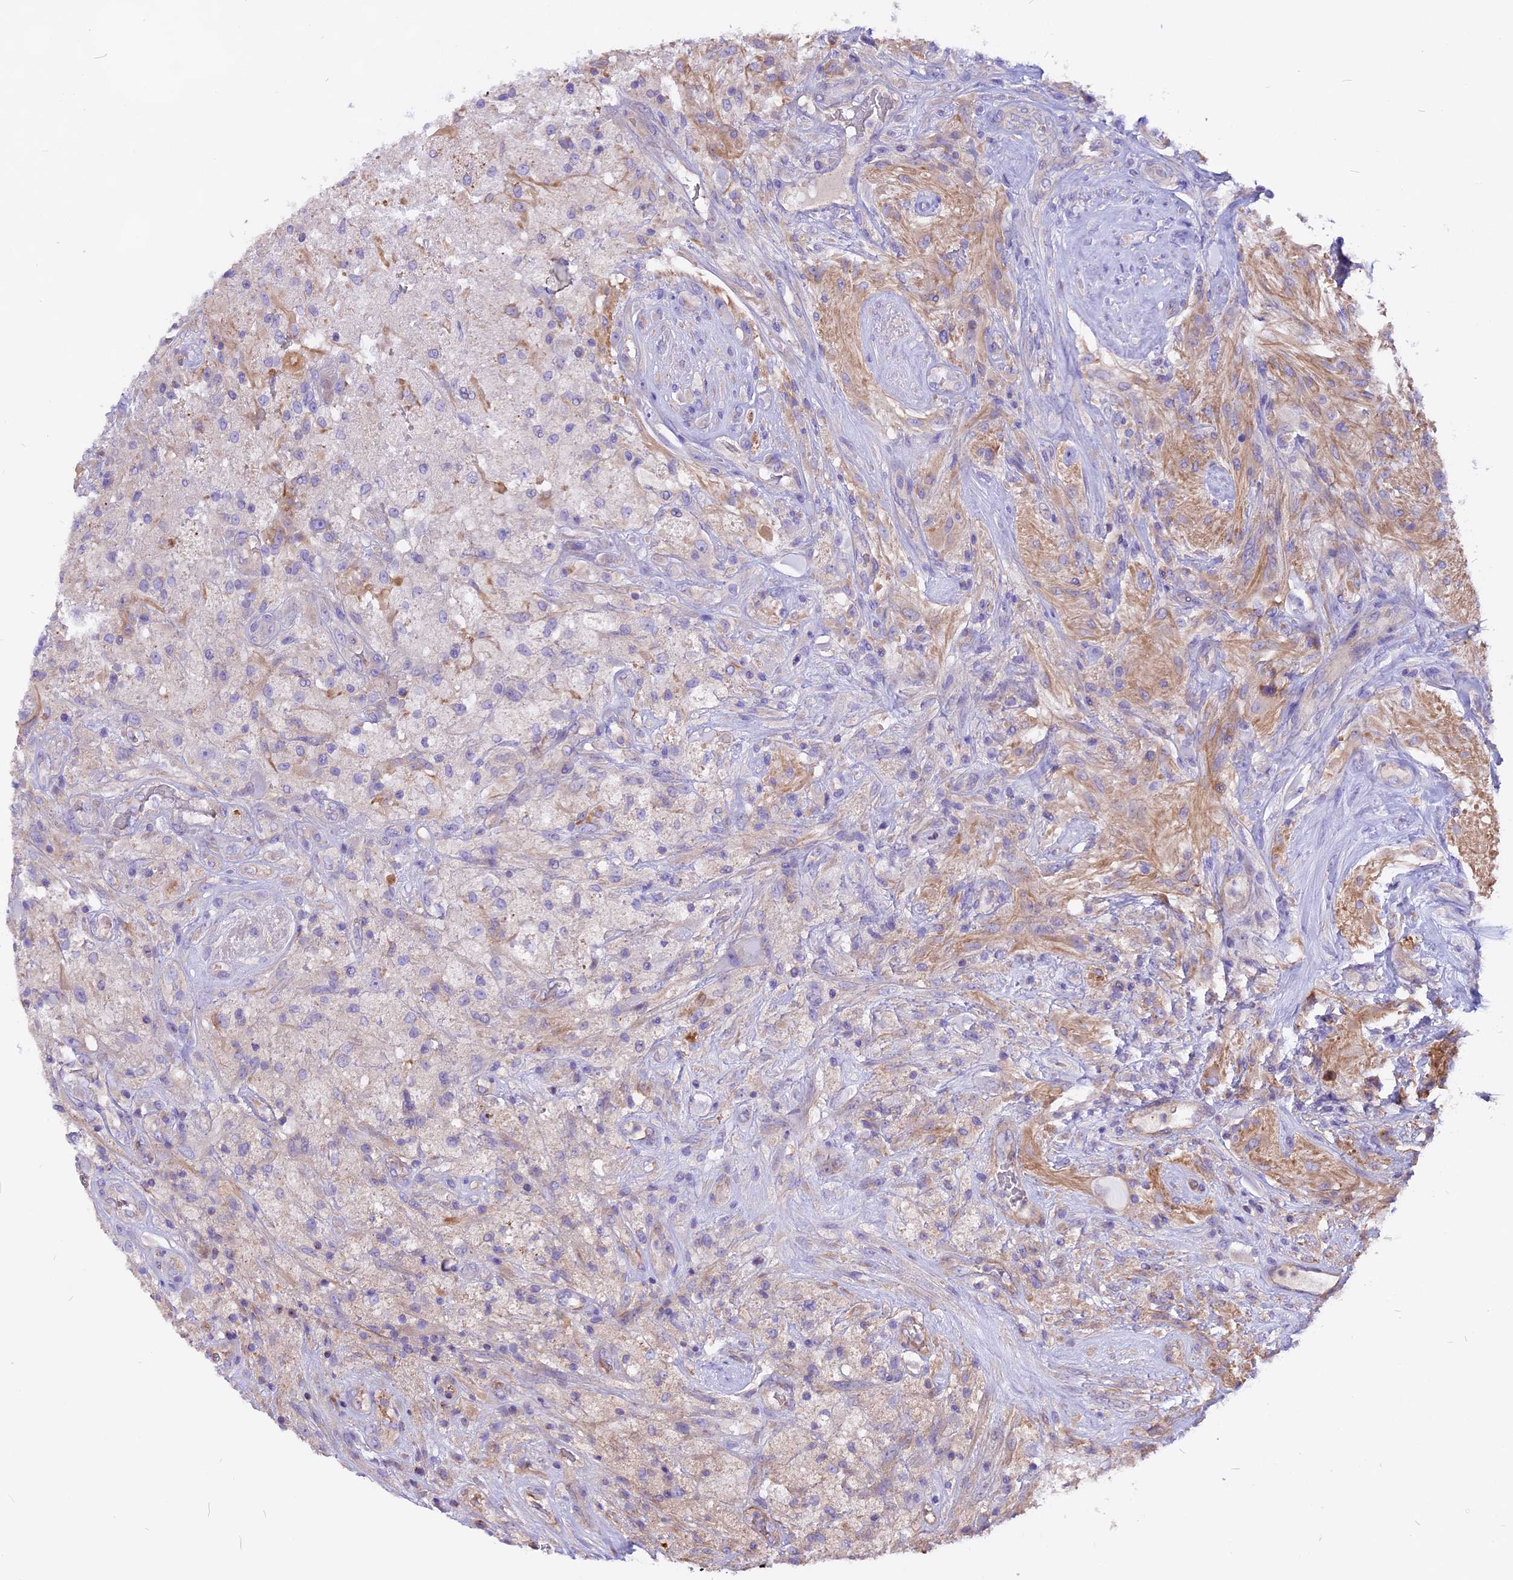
{"staining": {"intensity": "weak", "quantity": "<25%", "location": "cytoplasmic/membranous"}, "tissue": "glioma", "cell_type": "Tumor cells", "image_type": "cancer", "snomed": [{"axis": "morphology", "description": "Glioma, malignant, High grade"}, {"axis": "topography", "description": "Brain"}], "caption": "A histopathology image of human glioma is negative for staining in tumor cells.", "gene": "ANO3", "patient": {"sex": "male", "age": 56}}